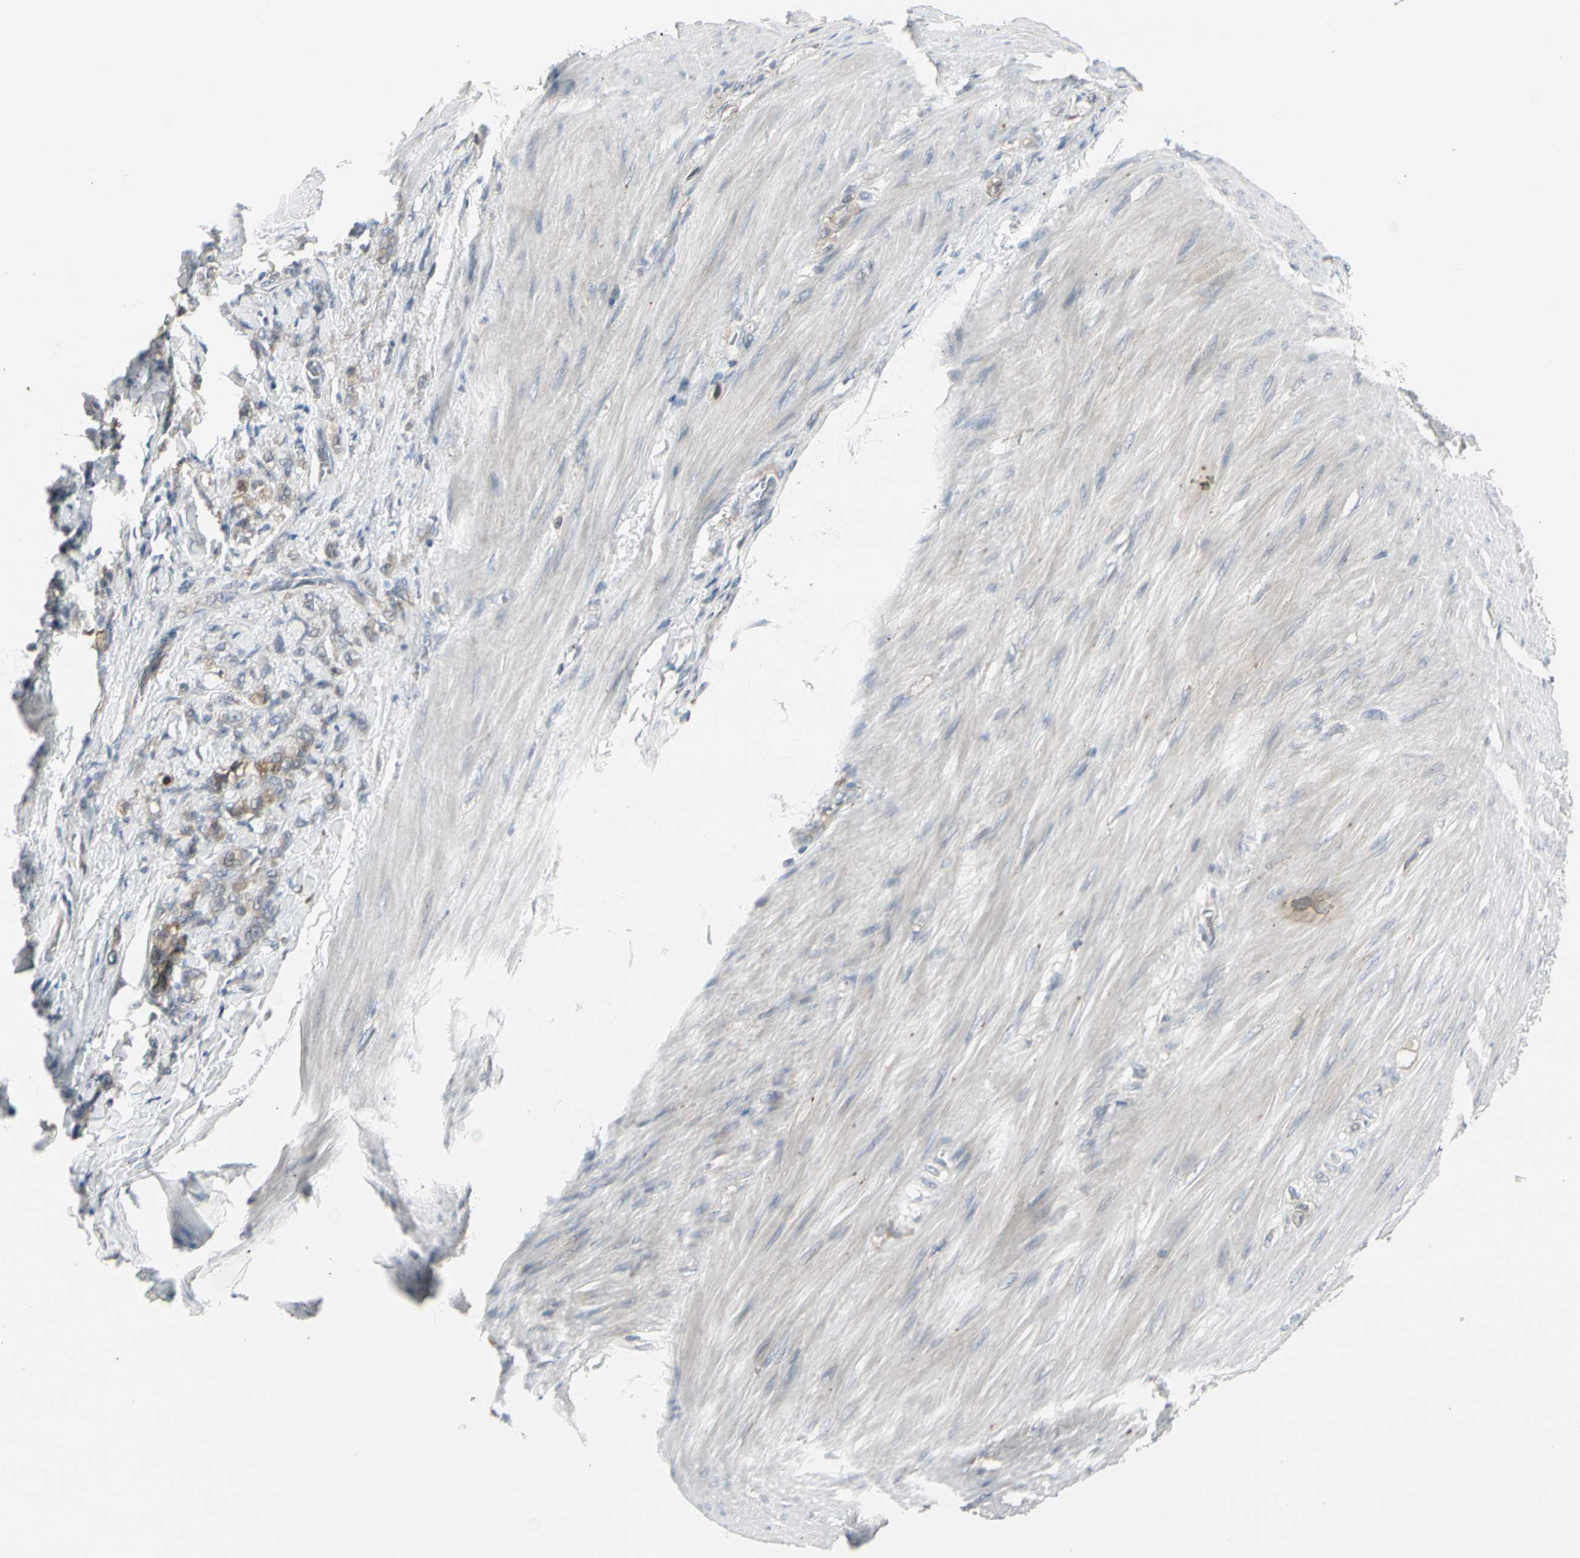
{"staining": {"intensity": "weak", "quantity": "<25%", "location": "cytoplasmic/membranous"}, "tissue": "stomach cancer", "cell_type": "Tumor cells", "image_type": "cancer", "snomed": [{"axis": "morphology", "description": "Adenocarcinoma, NOS"}, {"axis": "topography", "description": "Stomach"}], "caption": "The photomicrograph demonstrates no significant positivity in tumor cells of stomach cancer (adenocarcinoma).", "gene": "GRN", "patient": {"sex": "male", "age": 82}}